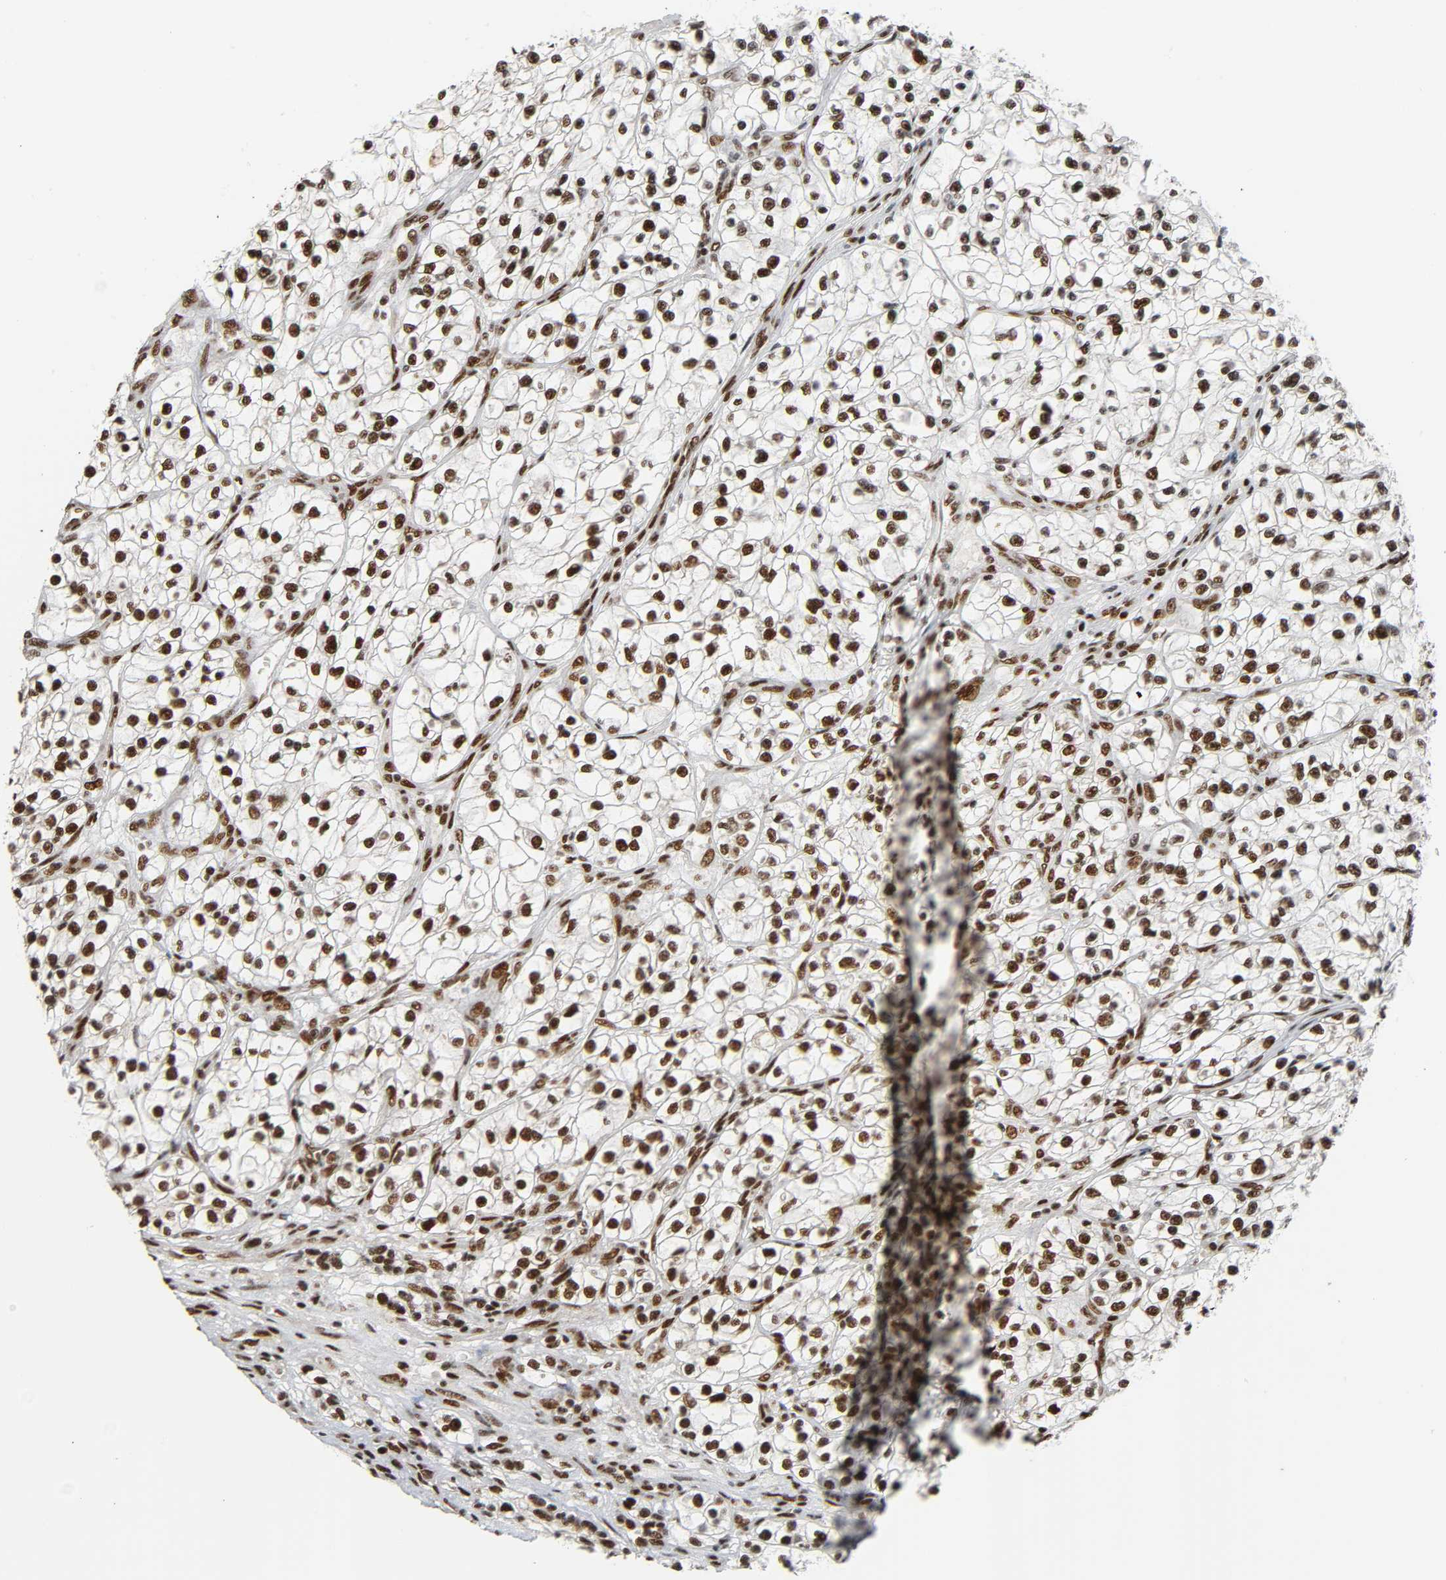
{"staining": {"intensity": "strong", "quantity": ">75%", "location": "nuclear"}, "tissue": "renal cancer", "cell_type": "Tumor cells", "image_type": "cancer", "snomed": [{"axis": "morphology", "description": "Adenocarcinoma, NOS"}, {"axis": "topography", "description": "Kidney"}], "caption": "An image of renal adenocarcinoma stained for a protein shows strong nuclear brown staining in tumor cells.", "gene": "CDK9", "patient": {"sex": "female", "age": 57}}